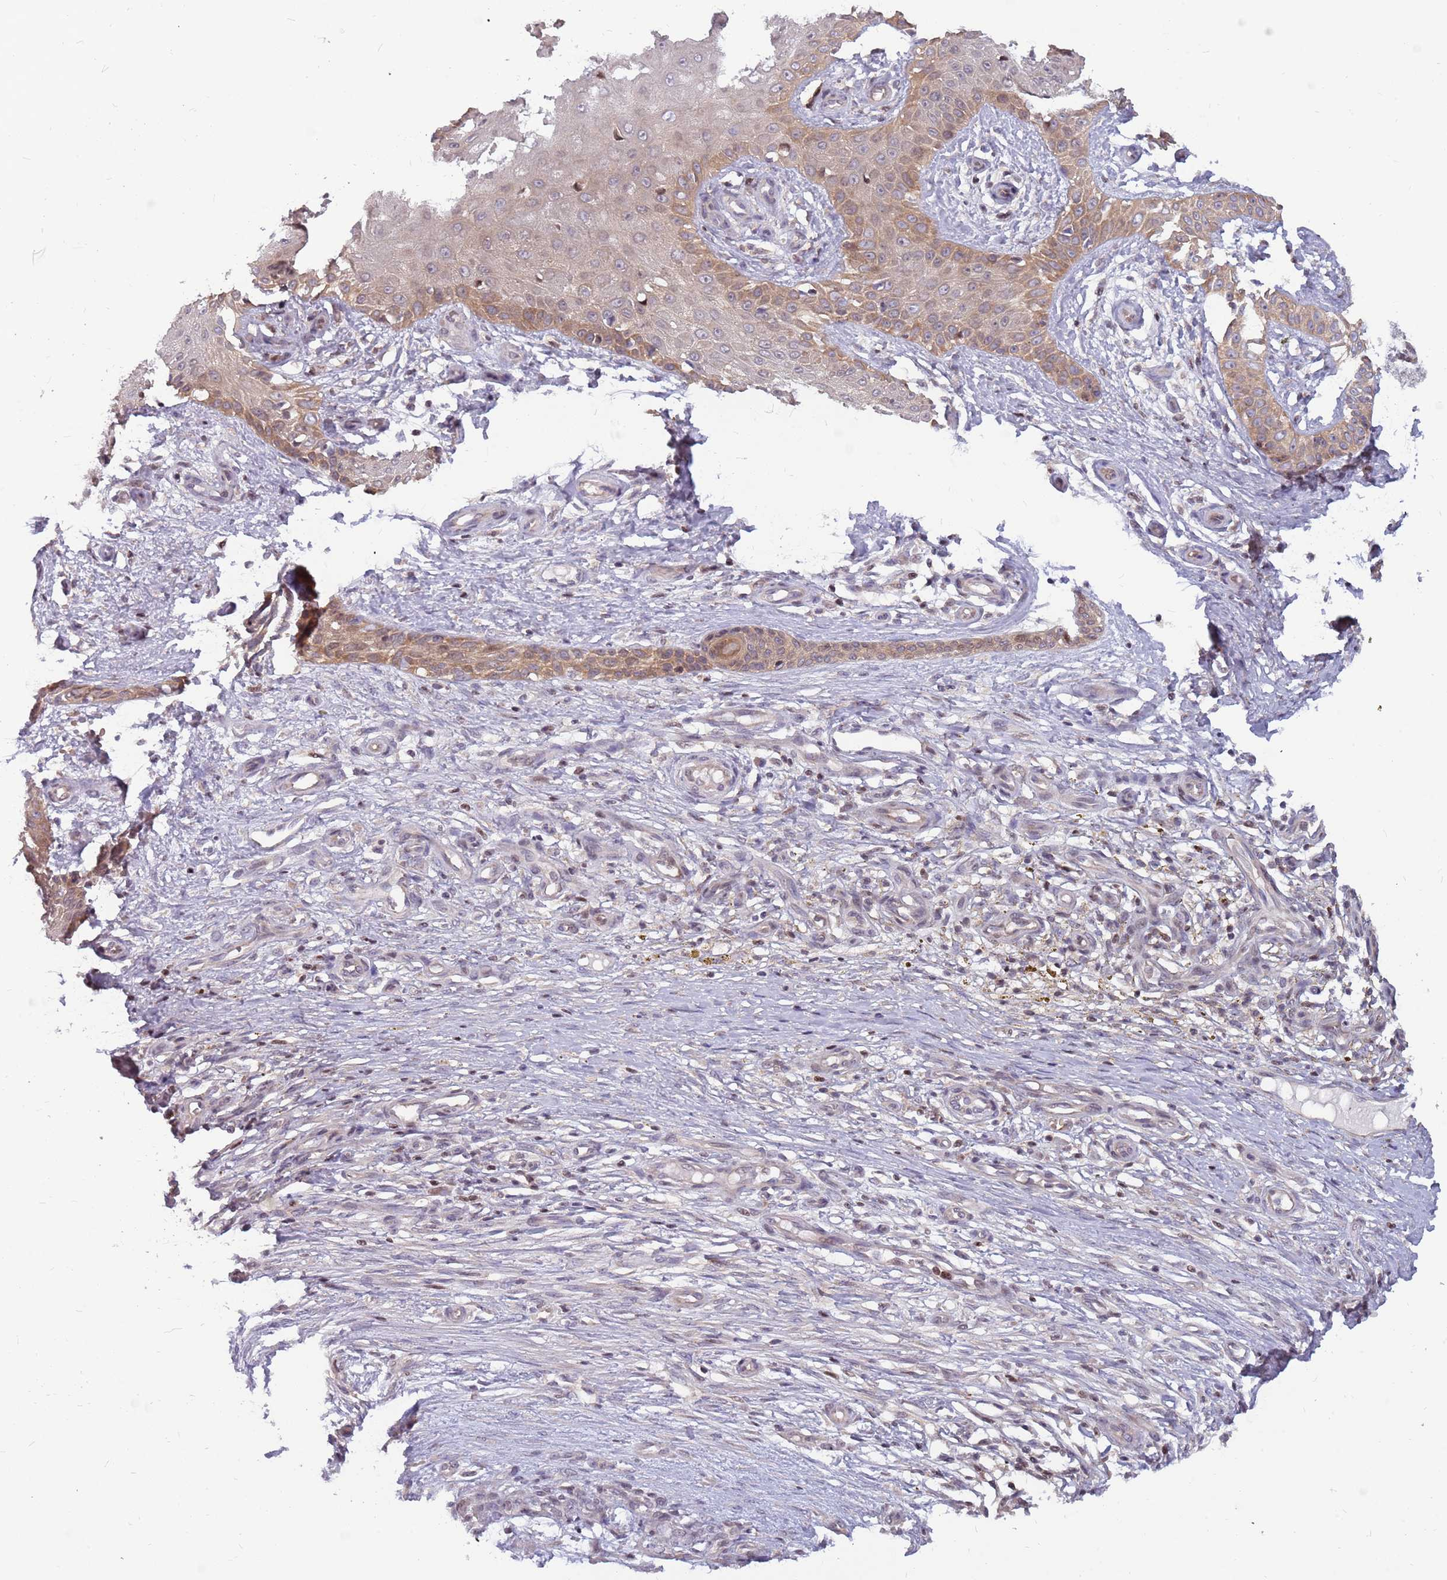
{"staining": {"intensity": "moderate", "quantity": "<25%", "location": "cytoplasmic/membranous"}, "tissue": "skin cancer", "cell_type": "Tumor cells", "image_type": "cancer", "snomed": [{"axis": "morphology", "description": "Basal cell carcinoma"}, {"axis": "topography", "description": "Skin"}], "caption": "Protein expression analysis of skin cancer (basal cell carcinoma) reveals moderate cytoplasmic/membranous positivity in about <25% of tumor cells.", "gene": "ARHGEF5", "patient": {"sex": "male", "age": 88}}